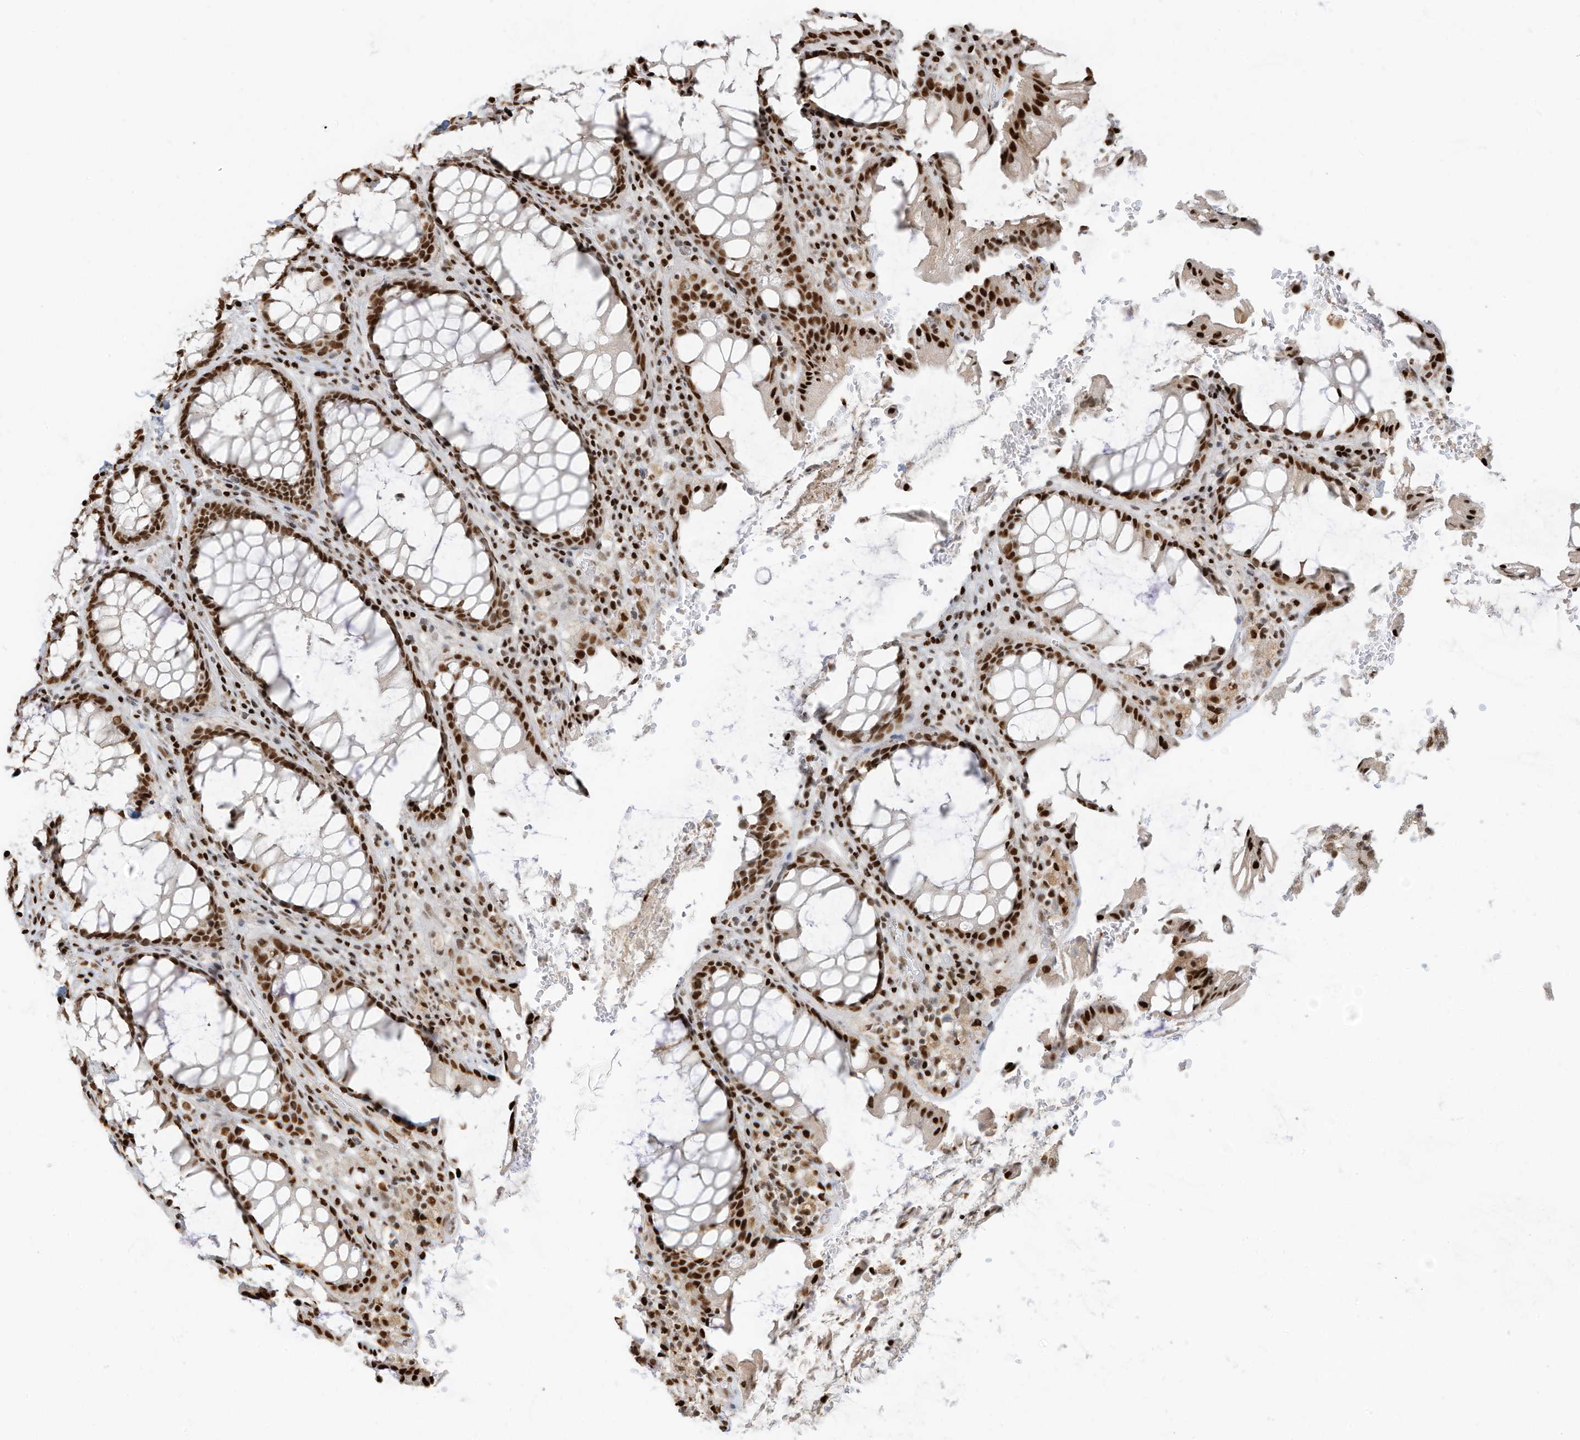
{"staining": {"intensity": "strong", "quantity": ">75%", "location": "nuclear"}, "tissue": "rectum", "cell_type": "Glandular cells", "image_type": "normal", "snomed": [{"axis": "morphology", "description": "Normal tissue, NOS"}, {"axis": "topography", "description": "Rectum"}], "caption": "IHC histopathology image of unremarkable rectum: rectum stained using immunohistochemistry (IHC) displays high levels of strong protein expression localized specifically in the nuclear of glandular cells, appearing as a nuclear brown color.", "gene": "SAMD15", "patient": {"sex": "male", "age": 64}}